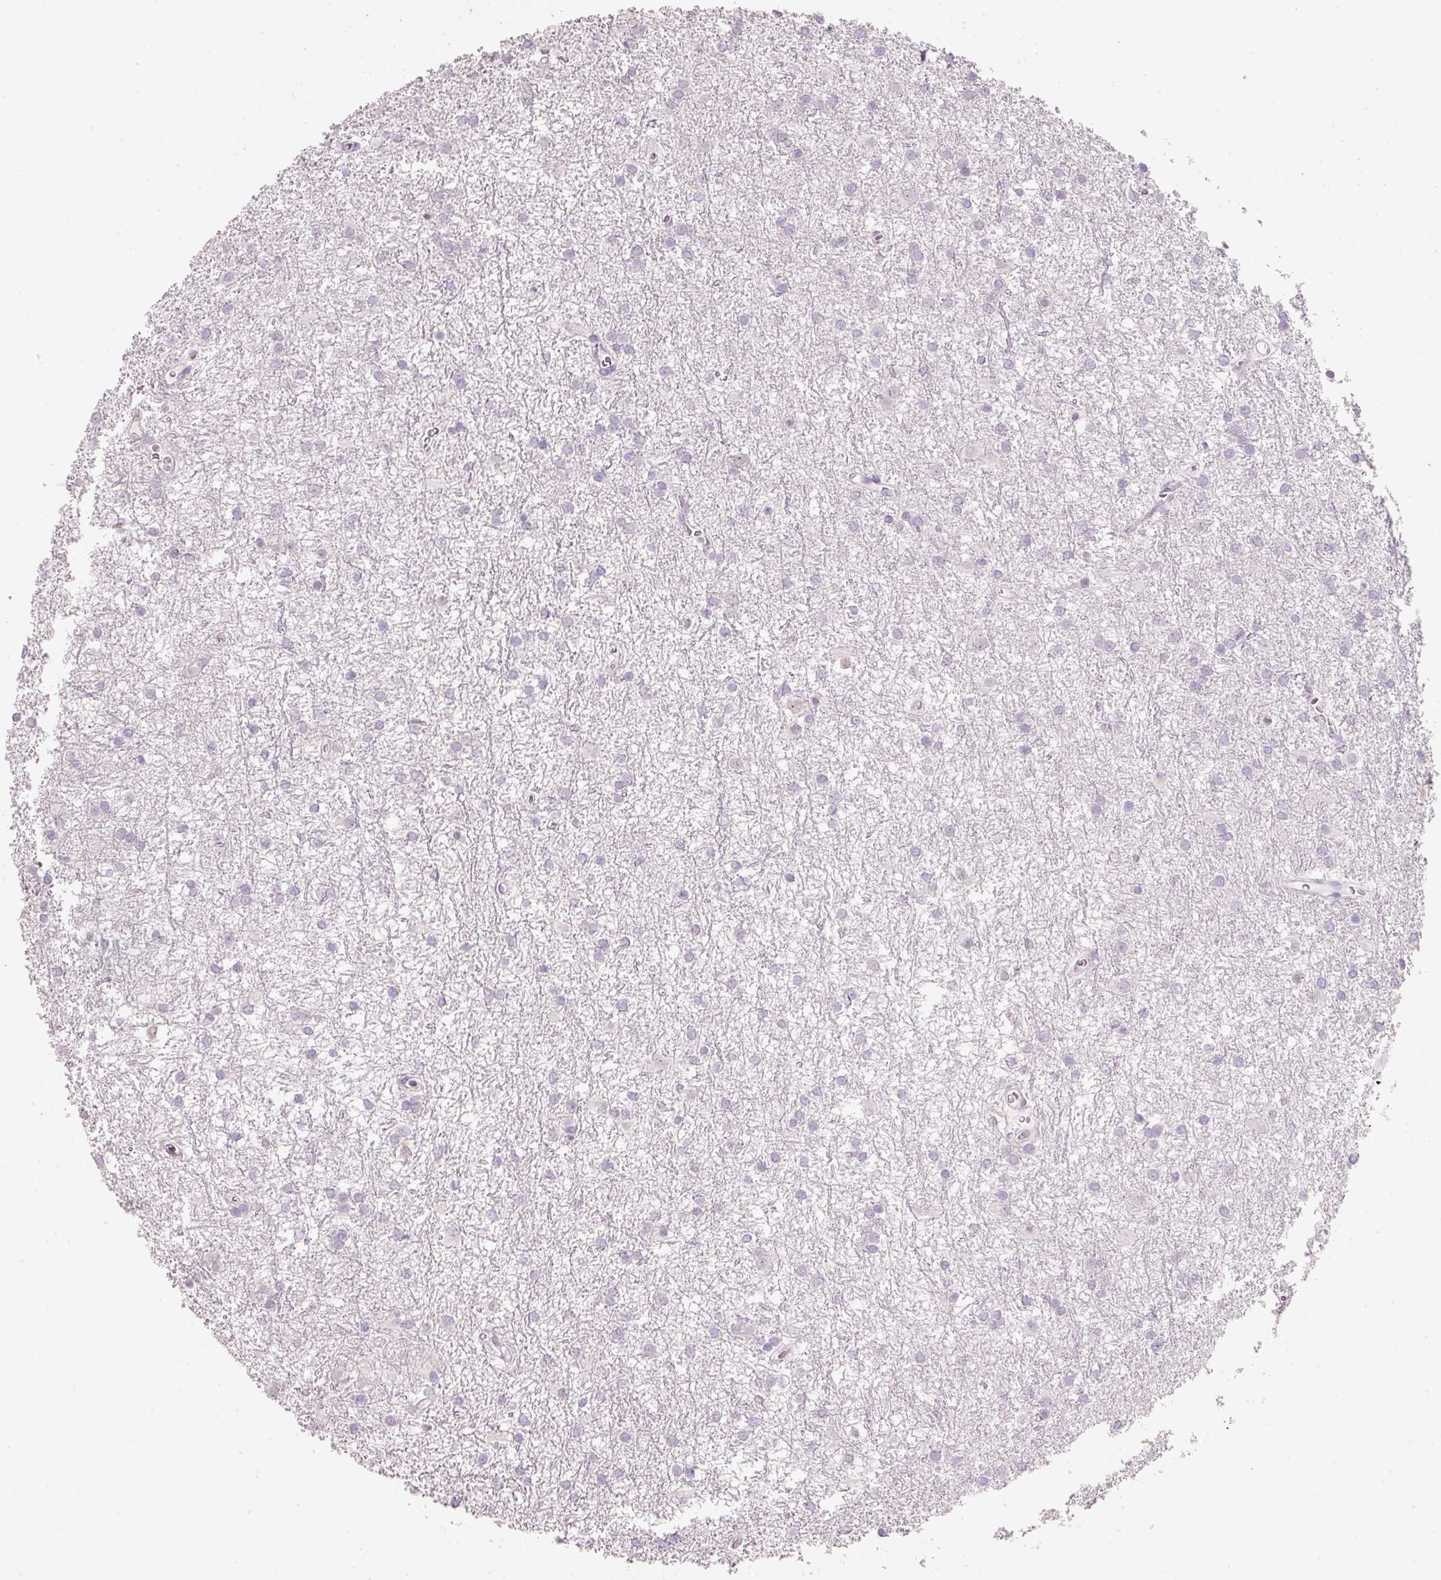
{"staining": {"intensity": "negative", "quantity": "none", "location": "none"}, "tissue": "glioma", "cell_type": "Tumor cells", "image_type": "cancer", "snomed": [{"axis": "morphology", "description": "Glioma, malignant, High grade"}, {"axis": "topography", "description": "Brain"}], "caption": "Photomicrograph shows no protein staining in tumor cells of glioma tissue. (Immunohistochemistry (ihc), brightfield microscopy, high magnification).", "gene": "ENSG00000206549", "patient": {"sex": "female", "age": 50}}